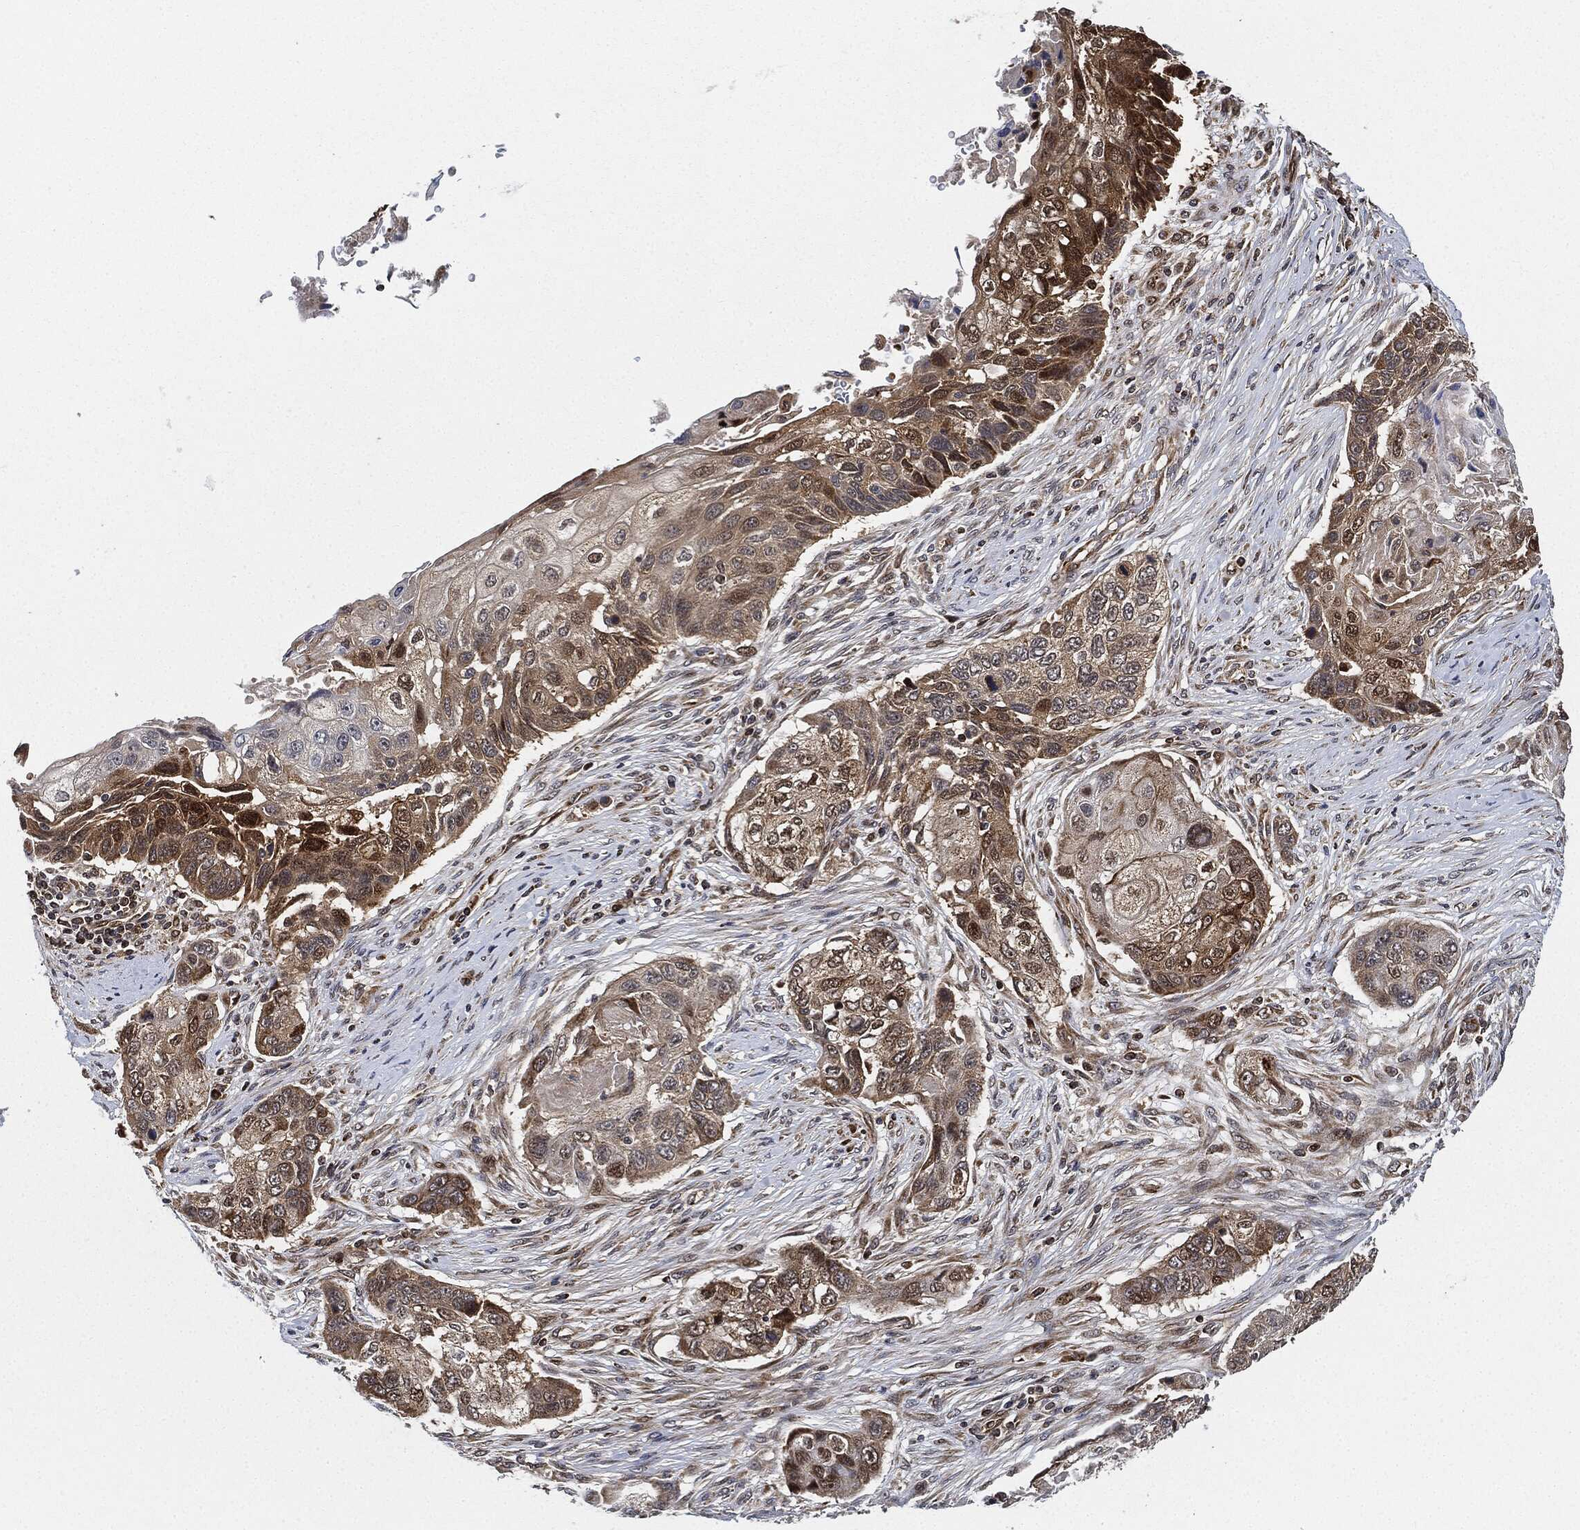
{"staining": {"intensity": "moderate", "quantity": "25%-75%", "location": "cytoplasmic/membranous"}, "tissue": "lung cancer", "cell_type": "Tumor cells", "image_type": "cancer", "snomed": [{"axis": "morphology", "description": "Normal tissue, NOS"}, {"axis": "morphology", "description": "Squamous cell carcinoma, NOS"}, {"axis": "topography", "description": "Bronchus"}, {"axis": "topography", "description": "Lung"}], "caption": "About 25%-75% of tumor cells in human lung cancer demonstrate moderate cytoplasmic/membranous protein expression as visualized by brown immunohistochemical staining.", "gene": "RNASEL", "patient": {"sex": "male", "age": 69}}